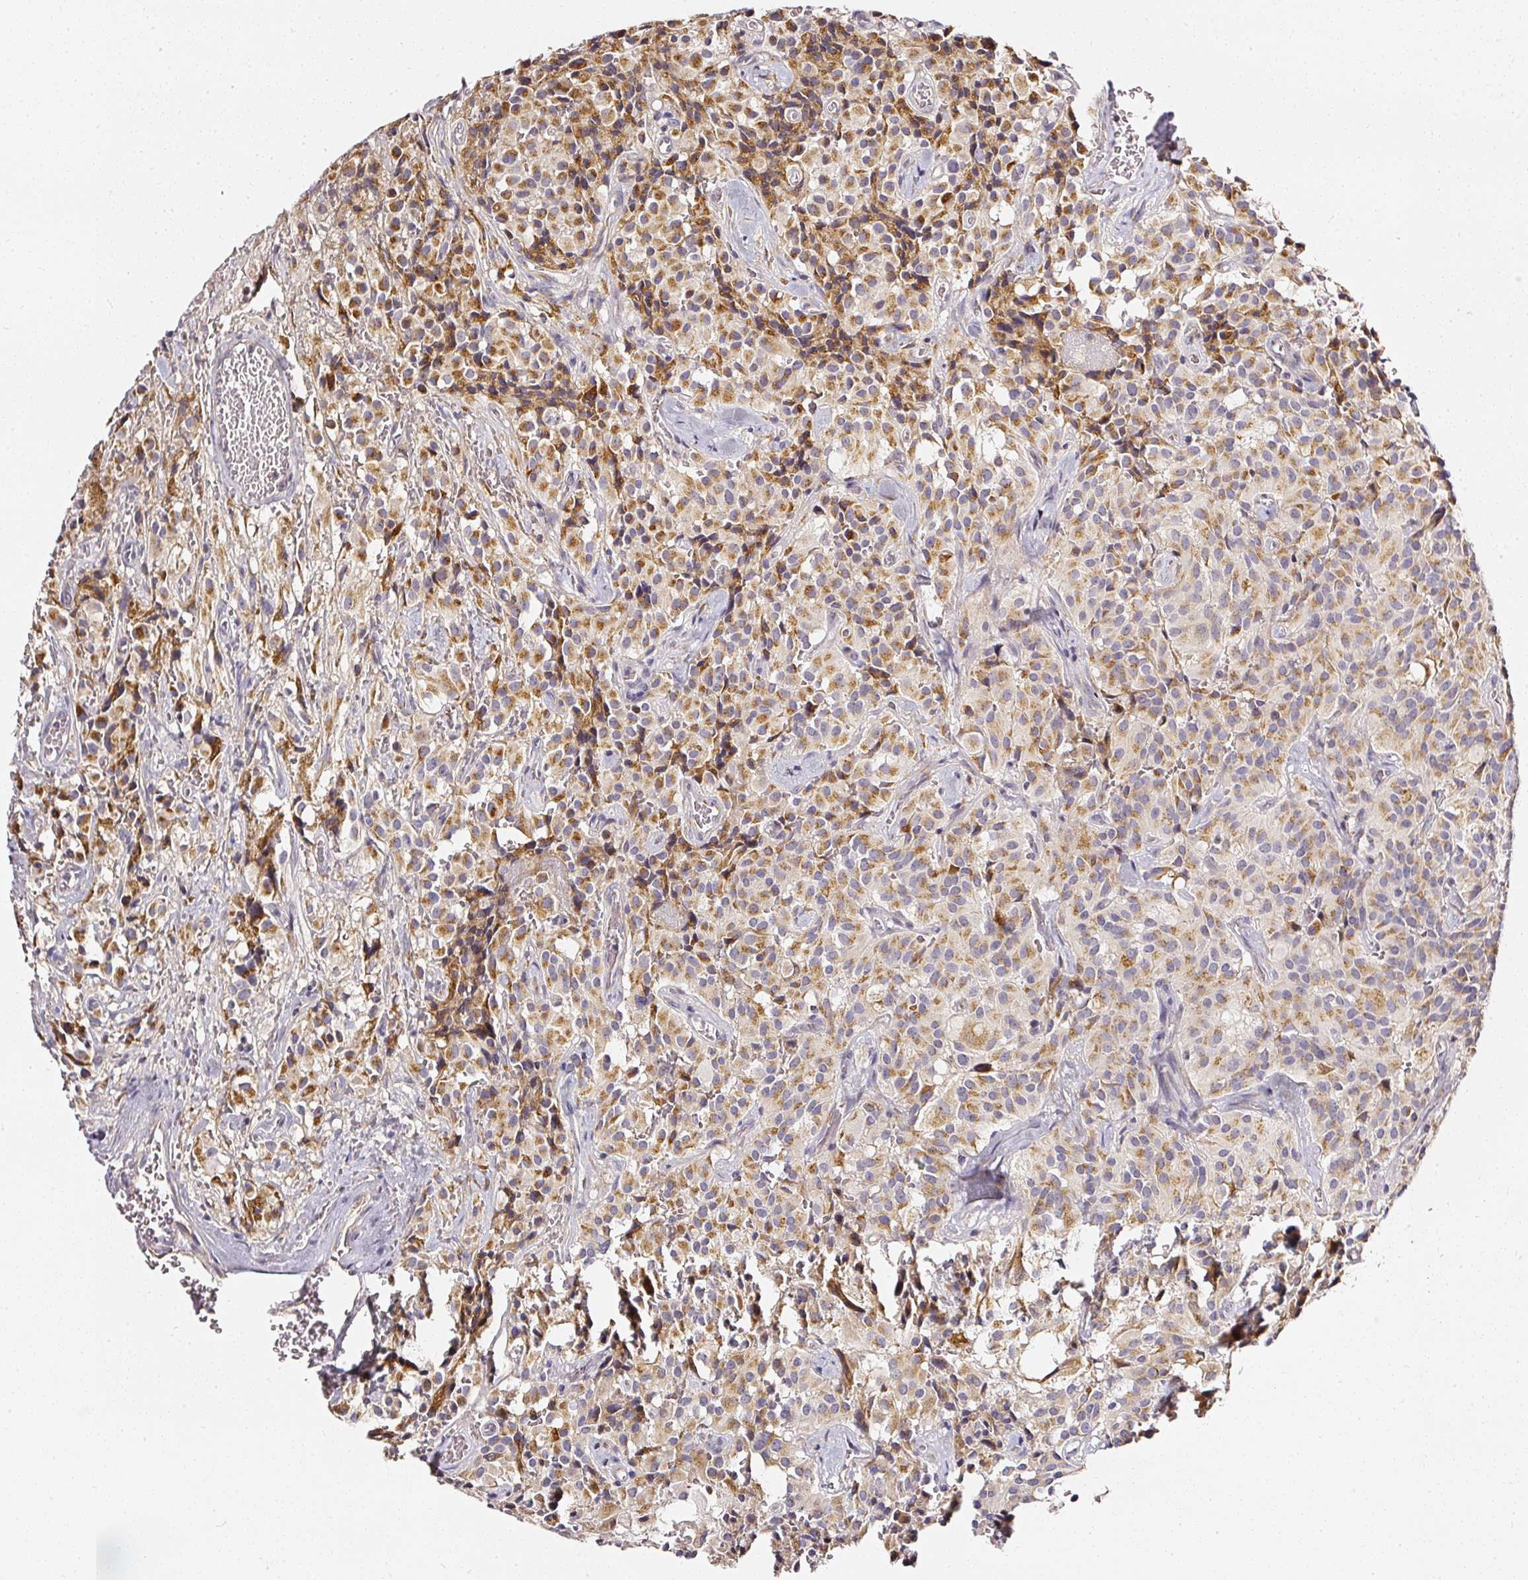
{"staining": {"intensity": "moderate", "quantity": ">75%", "location": "cytoplasmic/membranous"}, "tissue": "glioma", "cell_type": "Tumor cells", "image_type": "cancer", "snomed": [{"axis": "morphology", "description": "Glioma, malignant, Low grade"}, {"axis": "topography", "description": "Brain"}], "caption": "An IHC micrograph of neoplastic tissue is shown. Protein staining in brown shows moderate cytoplasmic/membranous positivity in glioma within tumor cells.", "gene": "NTRK1", "patient": {"sex": "male", "age": 42}}